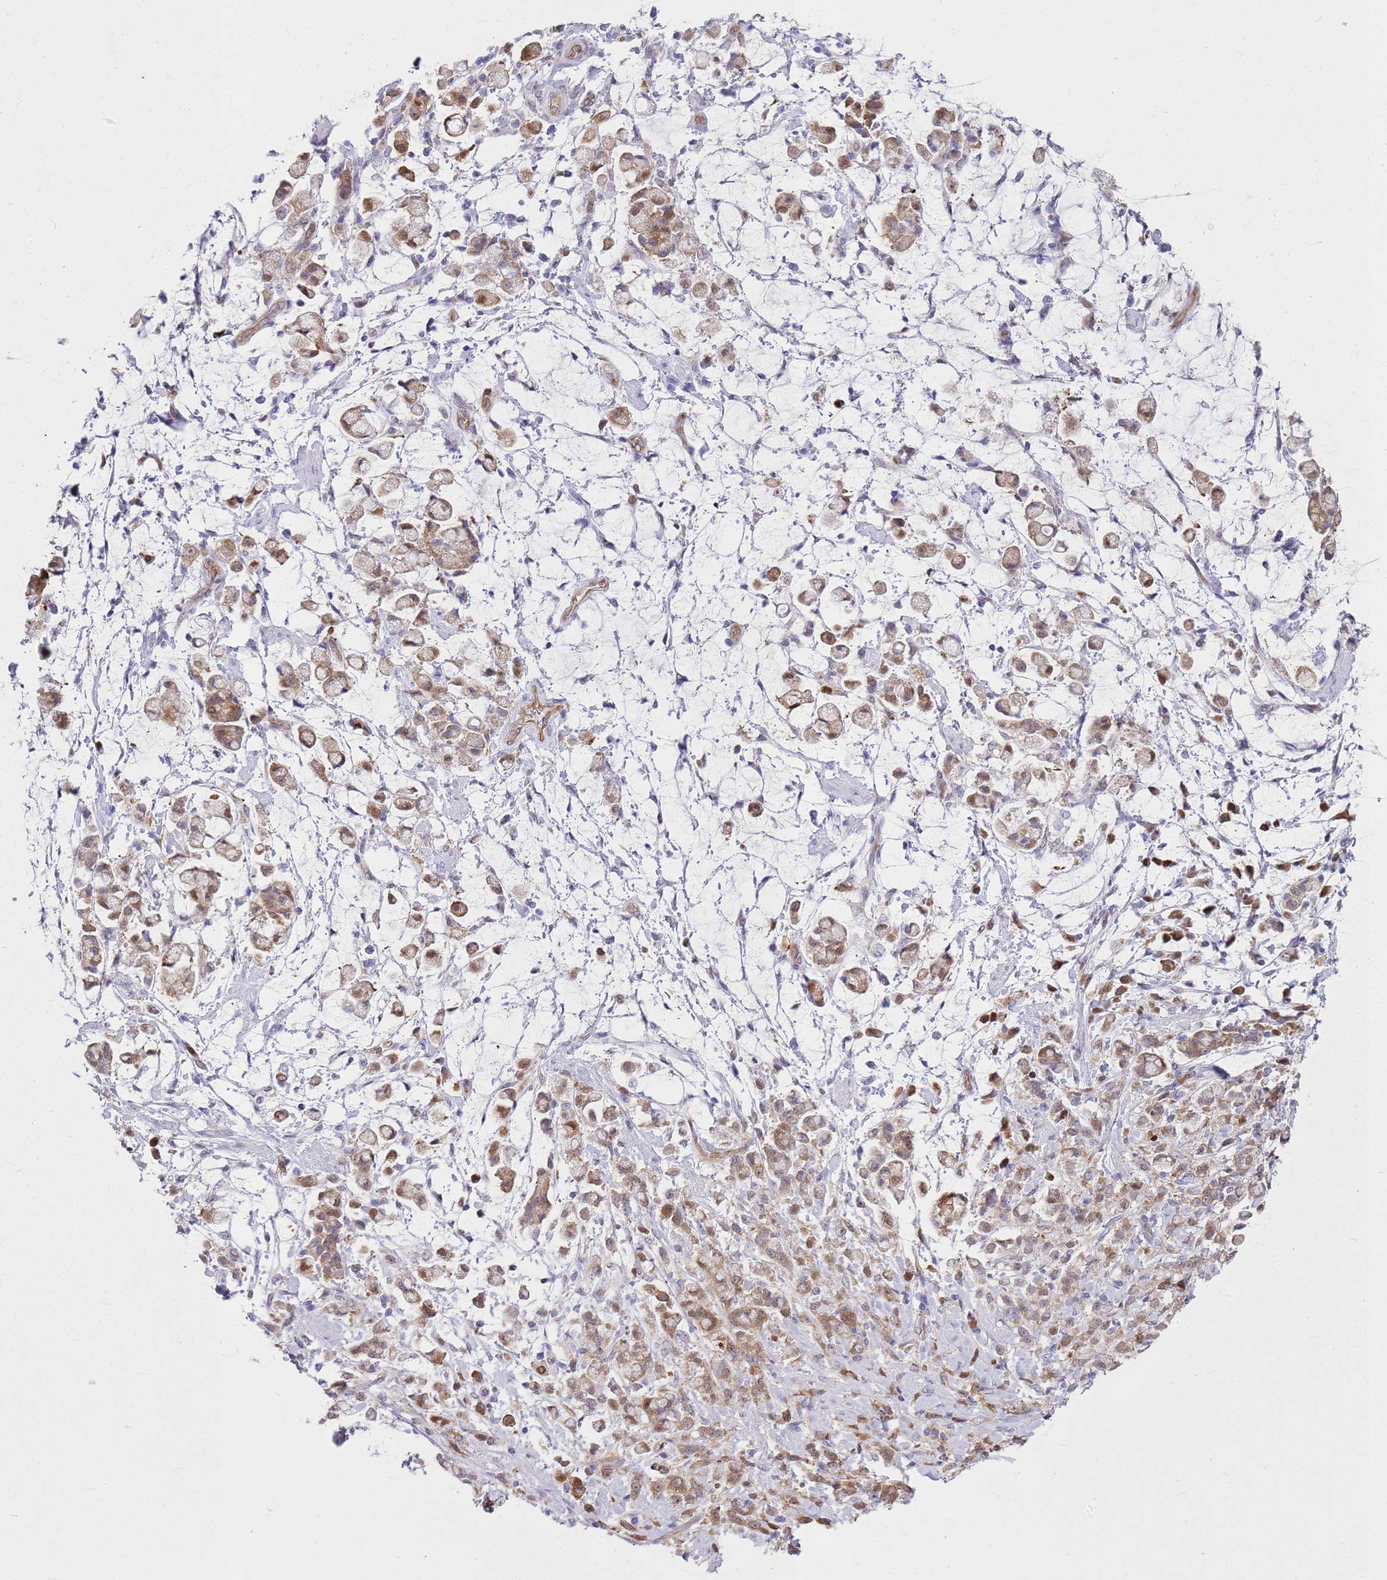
{"staining": {"intensity": "moderate", "quantity": ">75%", "location": "cytoplasmic/membranous"}, "tissue": "stomach cancer", "cell_type": "Tumor cells", "image_type": "cancer", "snomed": [{"axis": "morphology", "description": "Adenocarcinoma, NOS"}, {"axis": "topography", "description": "Stomach"}], "caption": "Brown immunohistochemical staining in human stomach cancer (adenocarcinoma) reveals moderate cytoplasmic/membranous staining in about >75% of tumor cells.", "gene": "YWHAE", "patient": {"sex": "female", "age": 60}}